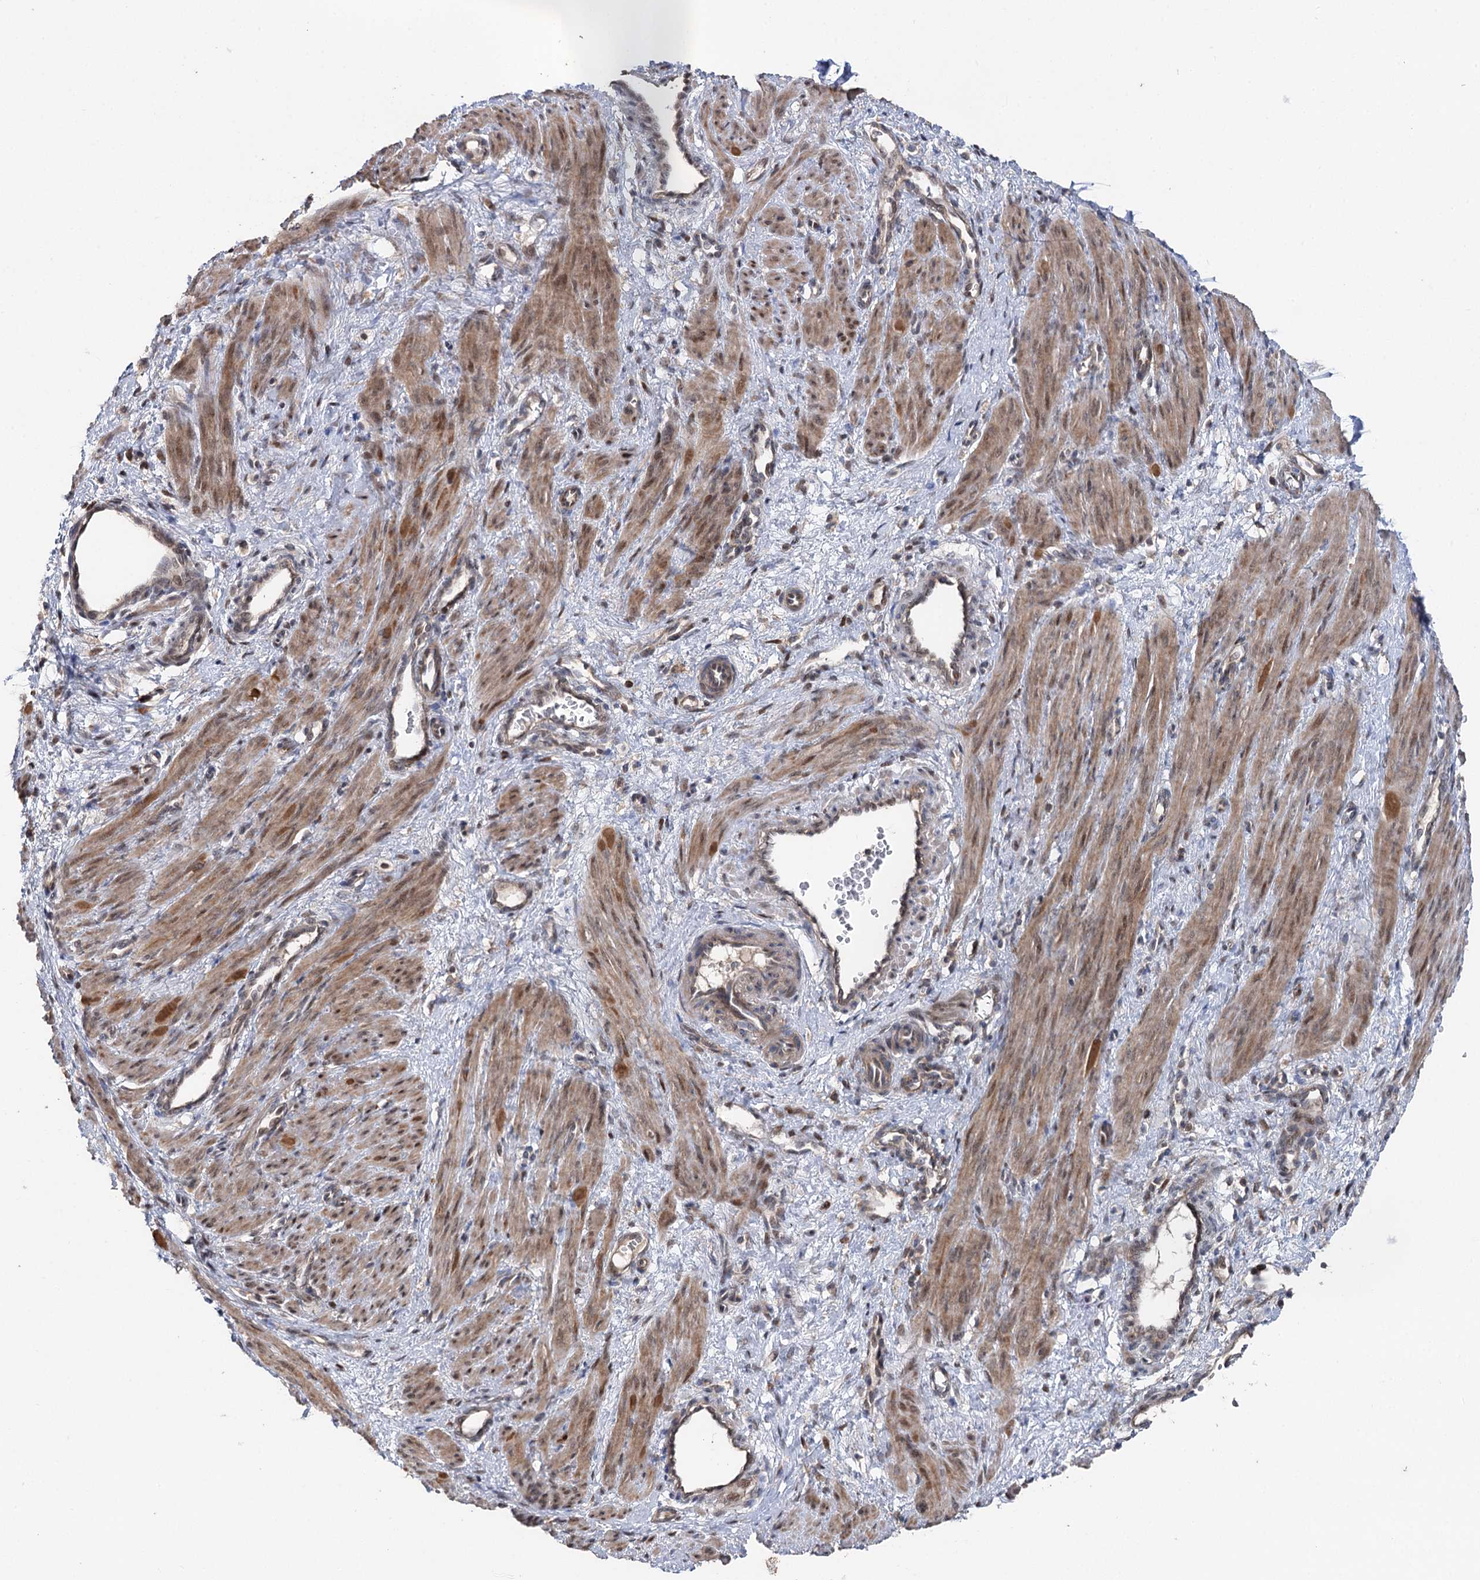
{"staining": {"intensity": "moderate", "quantity": ">75%", "location": "cytoplasmic/membranous,nuclear"}, "tissue": "smooth muscle", "cell_type": "Smooth muscle cells", "image_type": "normal", "snomed": [{"axis": "morphology", "description": "Normal tissue, NOS"}, {"axis": "topography", "description": "Endometrium"}], "caption": "Smooth muscle cells exhibit moderate cytoplasmic/membranous,nuclear expression in approximately >75% of cells in benign smooth muscle.", "gene": "STX6", "patient": {"sex": "female", "age": 33}}